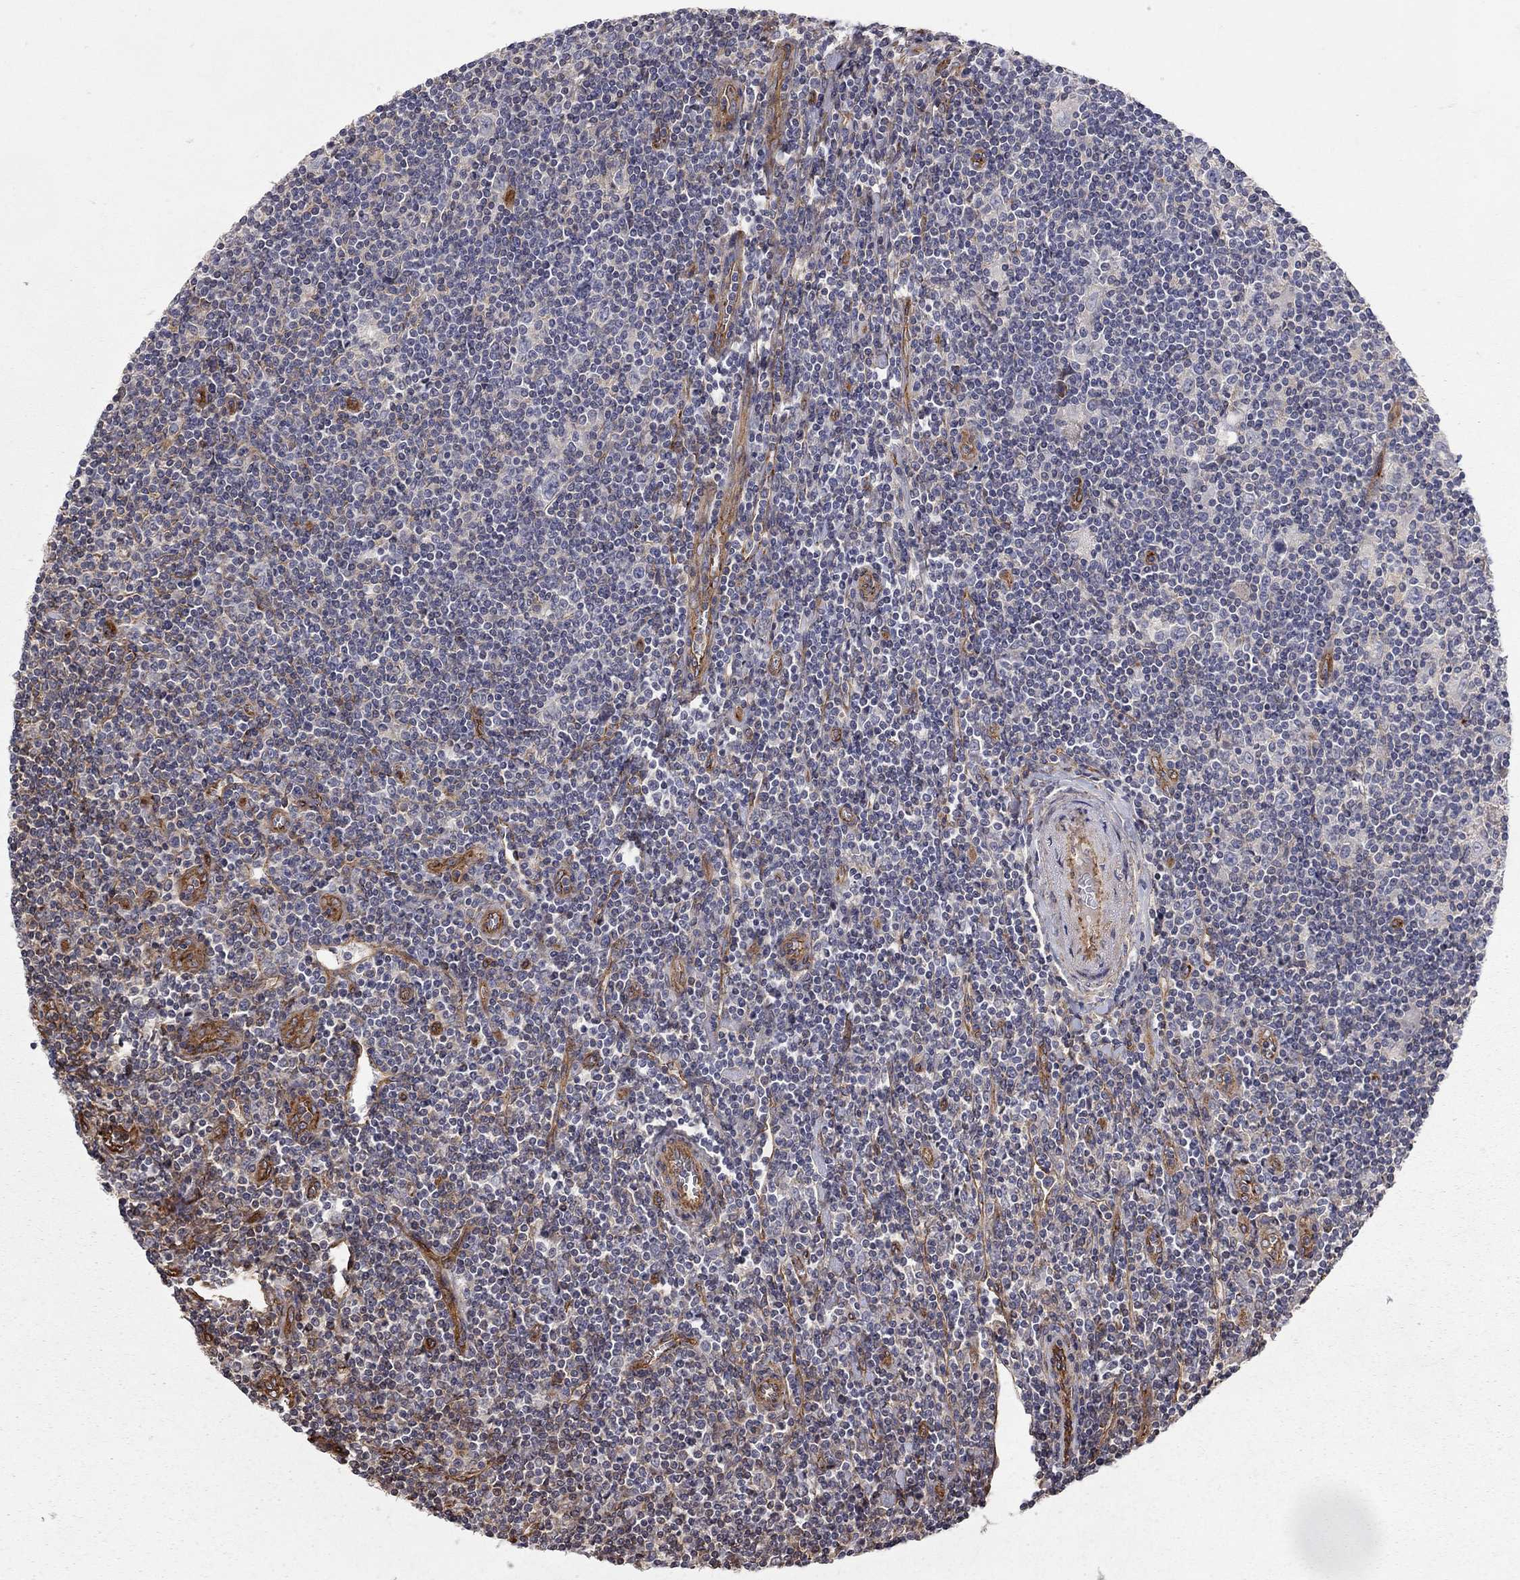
{"staining": {"intensity": "negative", "quantity": "none", "location": "none"}, "tissue": "lymphoma", "cell_type": "Tumor cells", "image_type": "cancer", "snomed": [{"axis": "morphology", "description": "Hodgkin's disease, NOS"}, {"axis": "topography", "description": "Lymph node"}], "caption": "This histopathology image is of Hodgkin's disease stained with immunohistochemistry (IHC) to label a protein in brown with the nuclei are counter-stained blue. There is no expression in tumor cells.", "gene": "RASEF", "patient": {"sex": "male", "age": 40}}